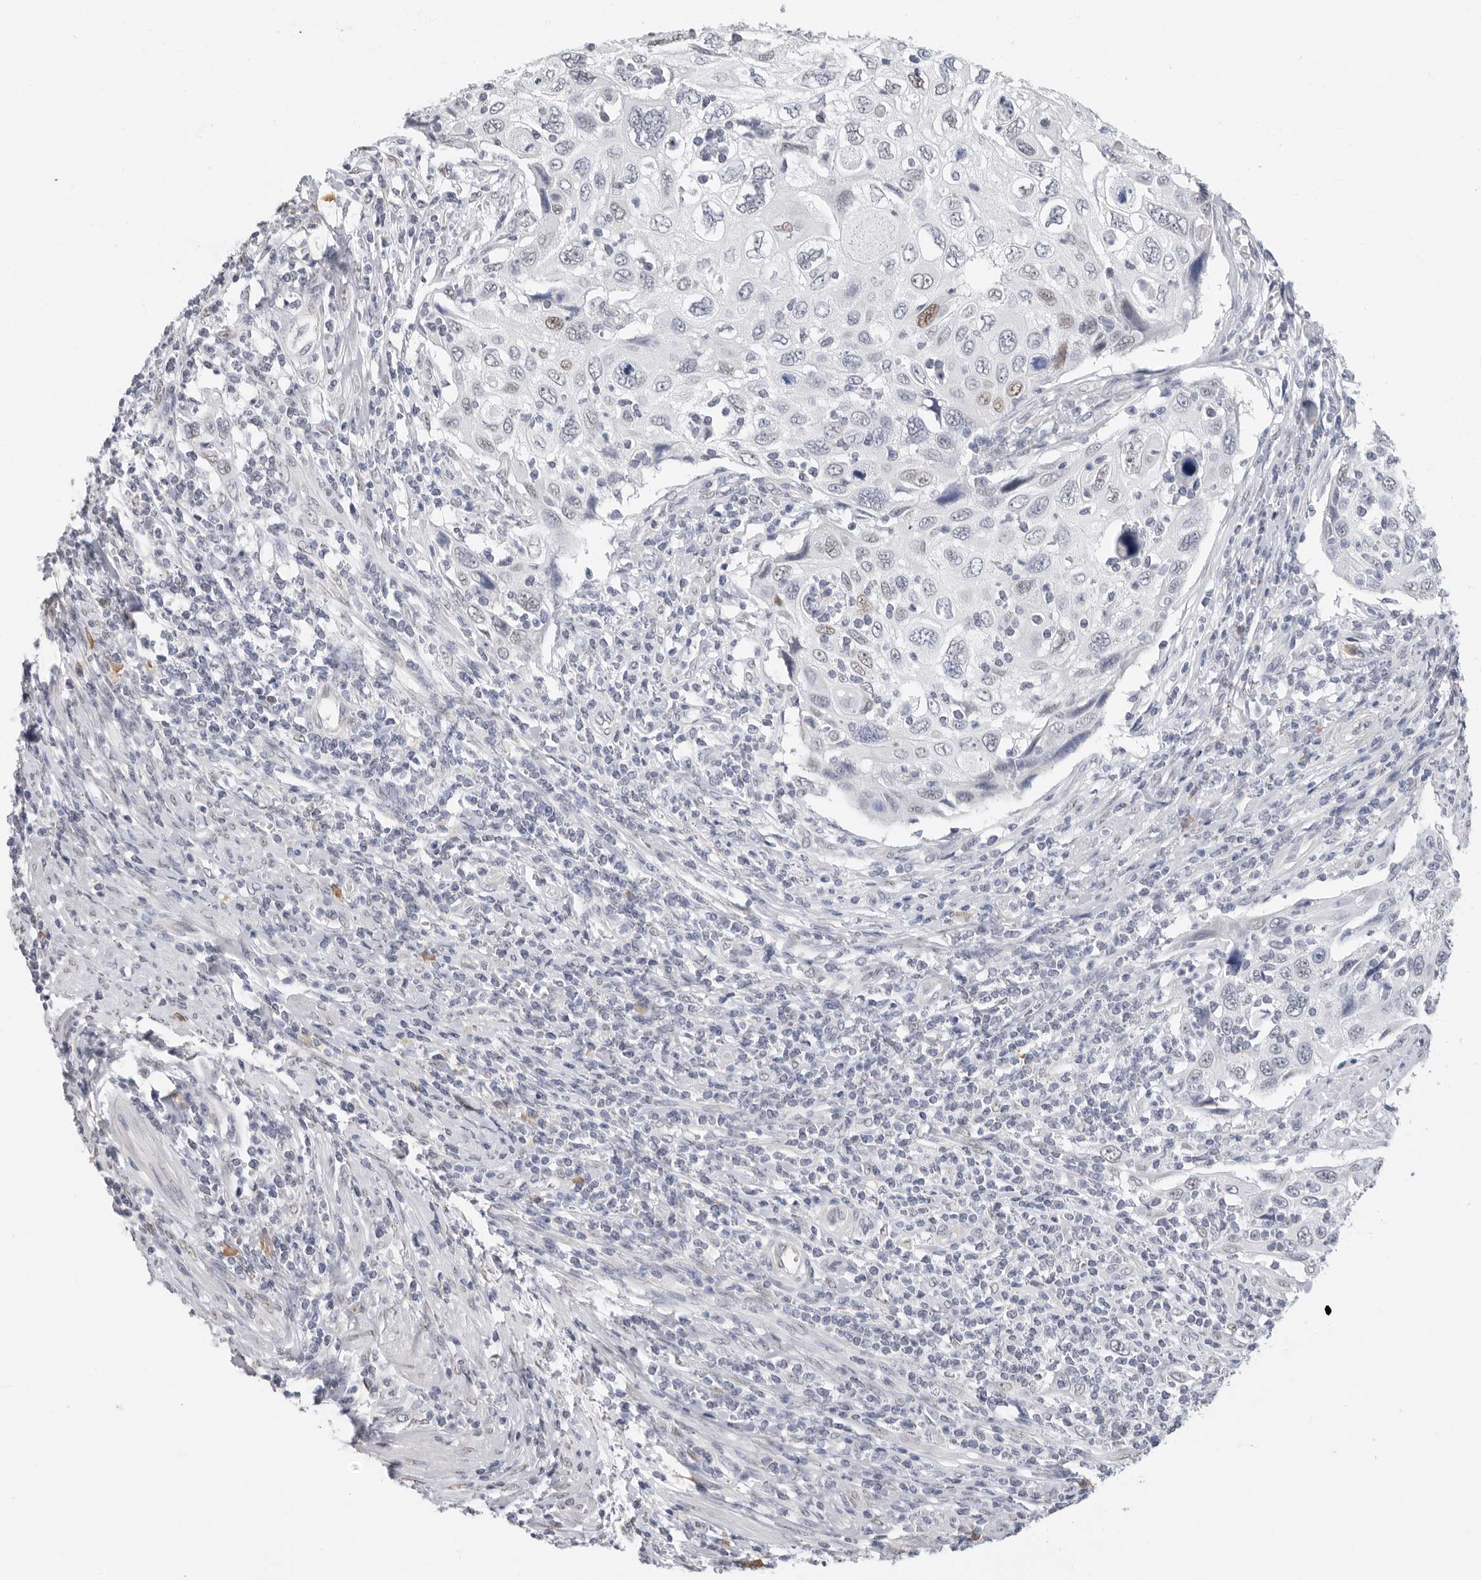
{"staining": {"intensity": "moderate", "quantity": "<25%", "location": "nuclear"}, "tissue": "cervical cancer", "cell_type": "Tumor cells", "image_type": "cancer", "snomed": [{"axis": "morphology", "description": "Squamous cell carcinoma, NOS"}, {"axis": "topography", "description": "Cervix"}], "caption": "DAB (3,3'-diaminobenzidine) immunohistochemical staining of cervical cancer (squamous cell carcinoma) displays moderate nuclear protein staining in approximately <25% of tumor cells.", "gene": "ARHGEF10", "patient": {"sex": "female", "age": 70}}